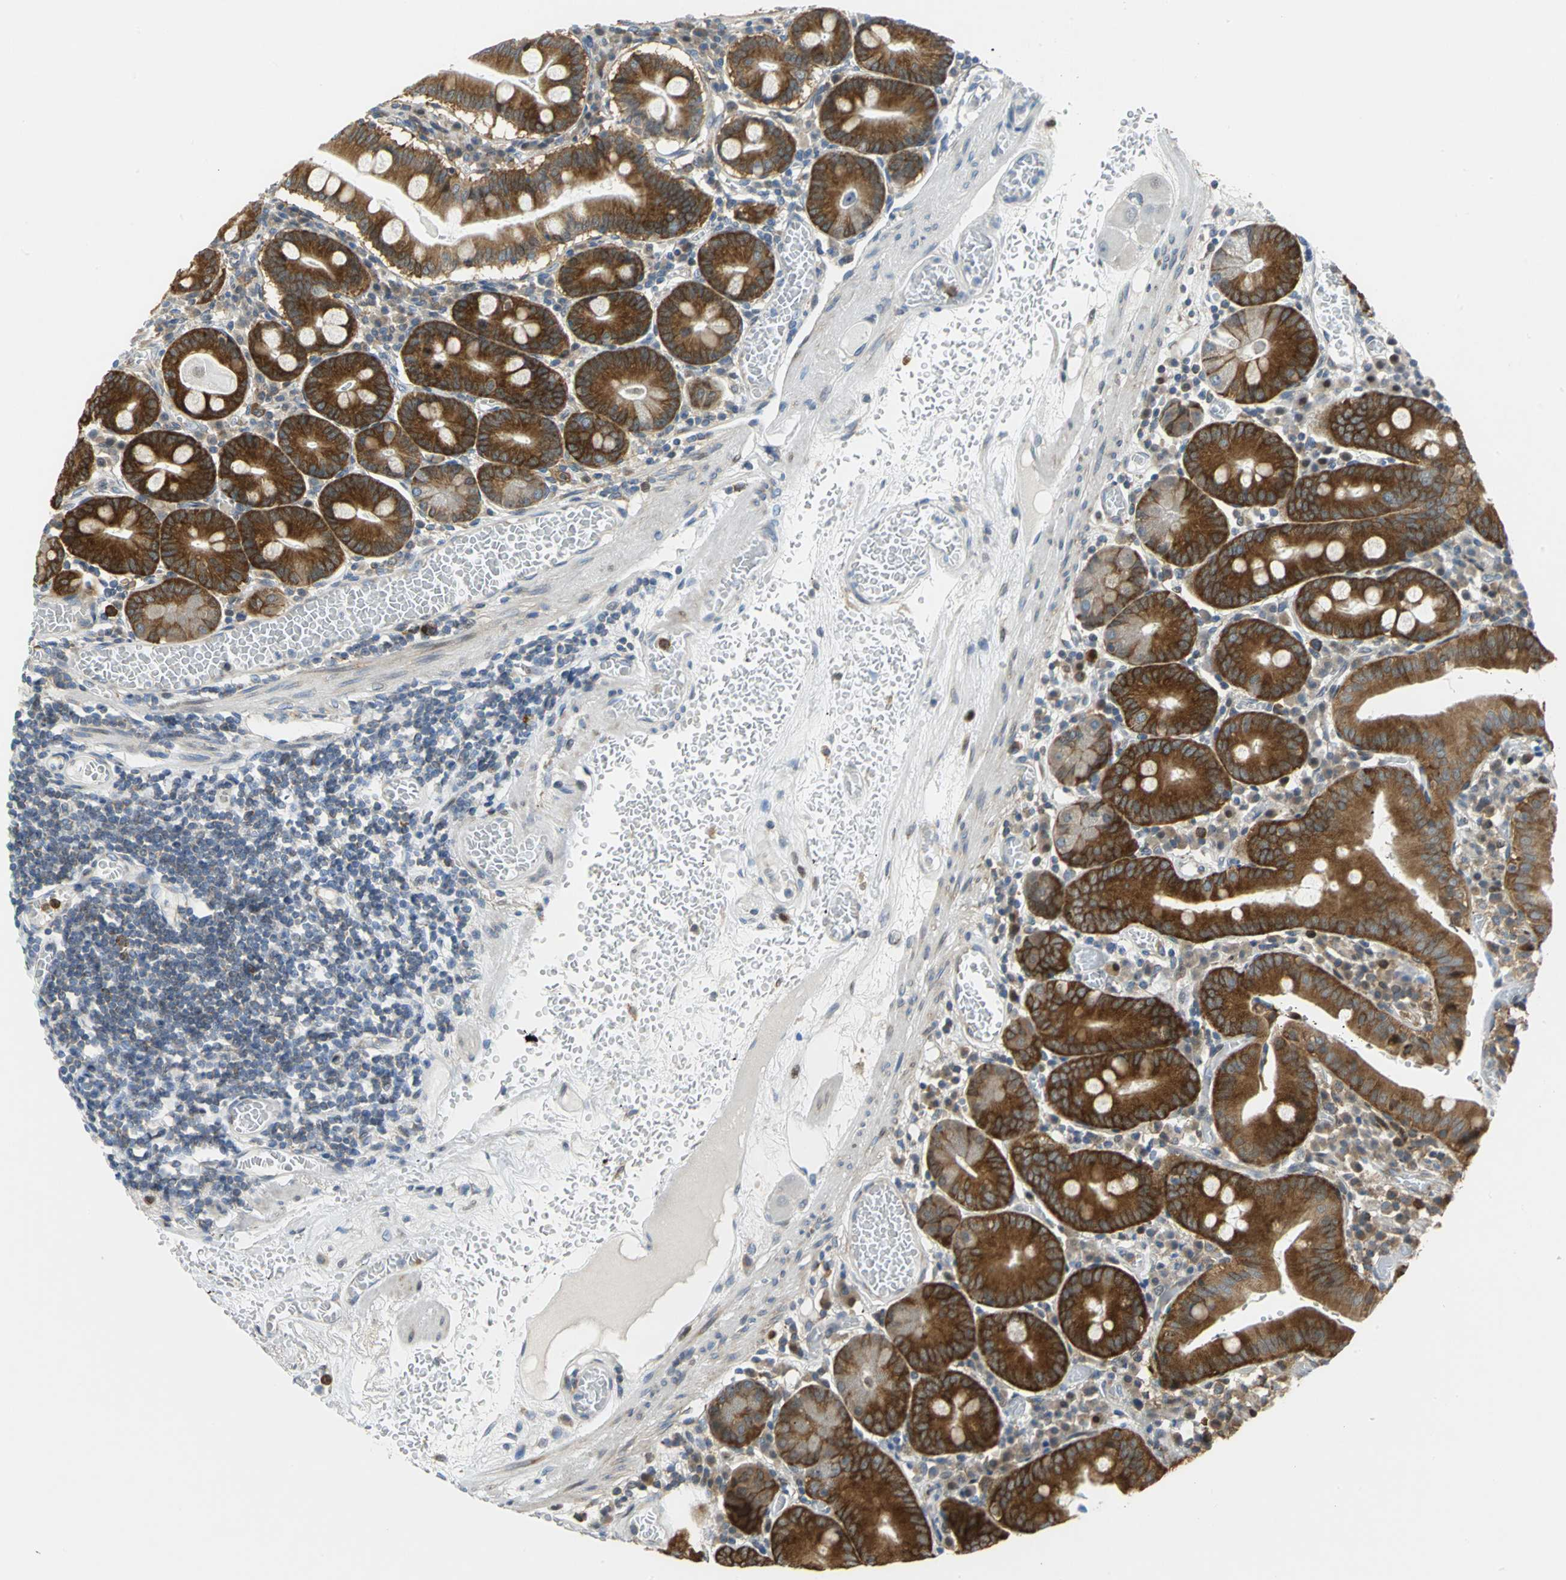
{"staining": {"intensity": "strong", "quantity": ">75%", "location": "cytoplasmic/membranous"}, "tissue": "small intestine", "cell_type": "Glandular cells", "image_type": "normal", "snomed": [{"axis": "morphology", "description": "Normal tissue, NOS"}, {"axis": "topography", "description": "Small intestine"}], "caption": "Protein staining by immunohistochemistry (IHC) exhibits strong cytoplasmic/membranous positivity in approximately >75% of glandular cells in normal small intestine.", "gene": "YBX1", "patient": {"sex": "male", "age": 71}}